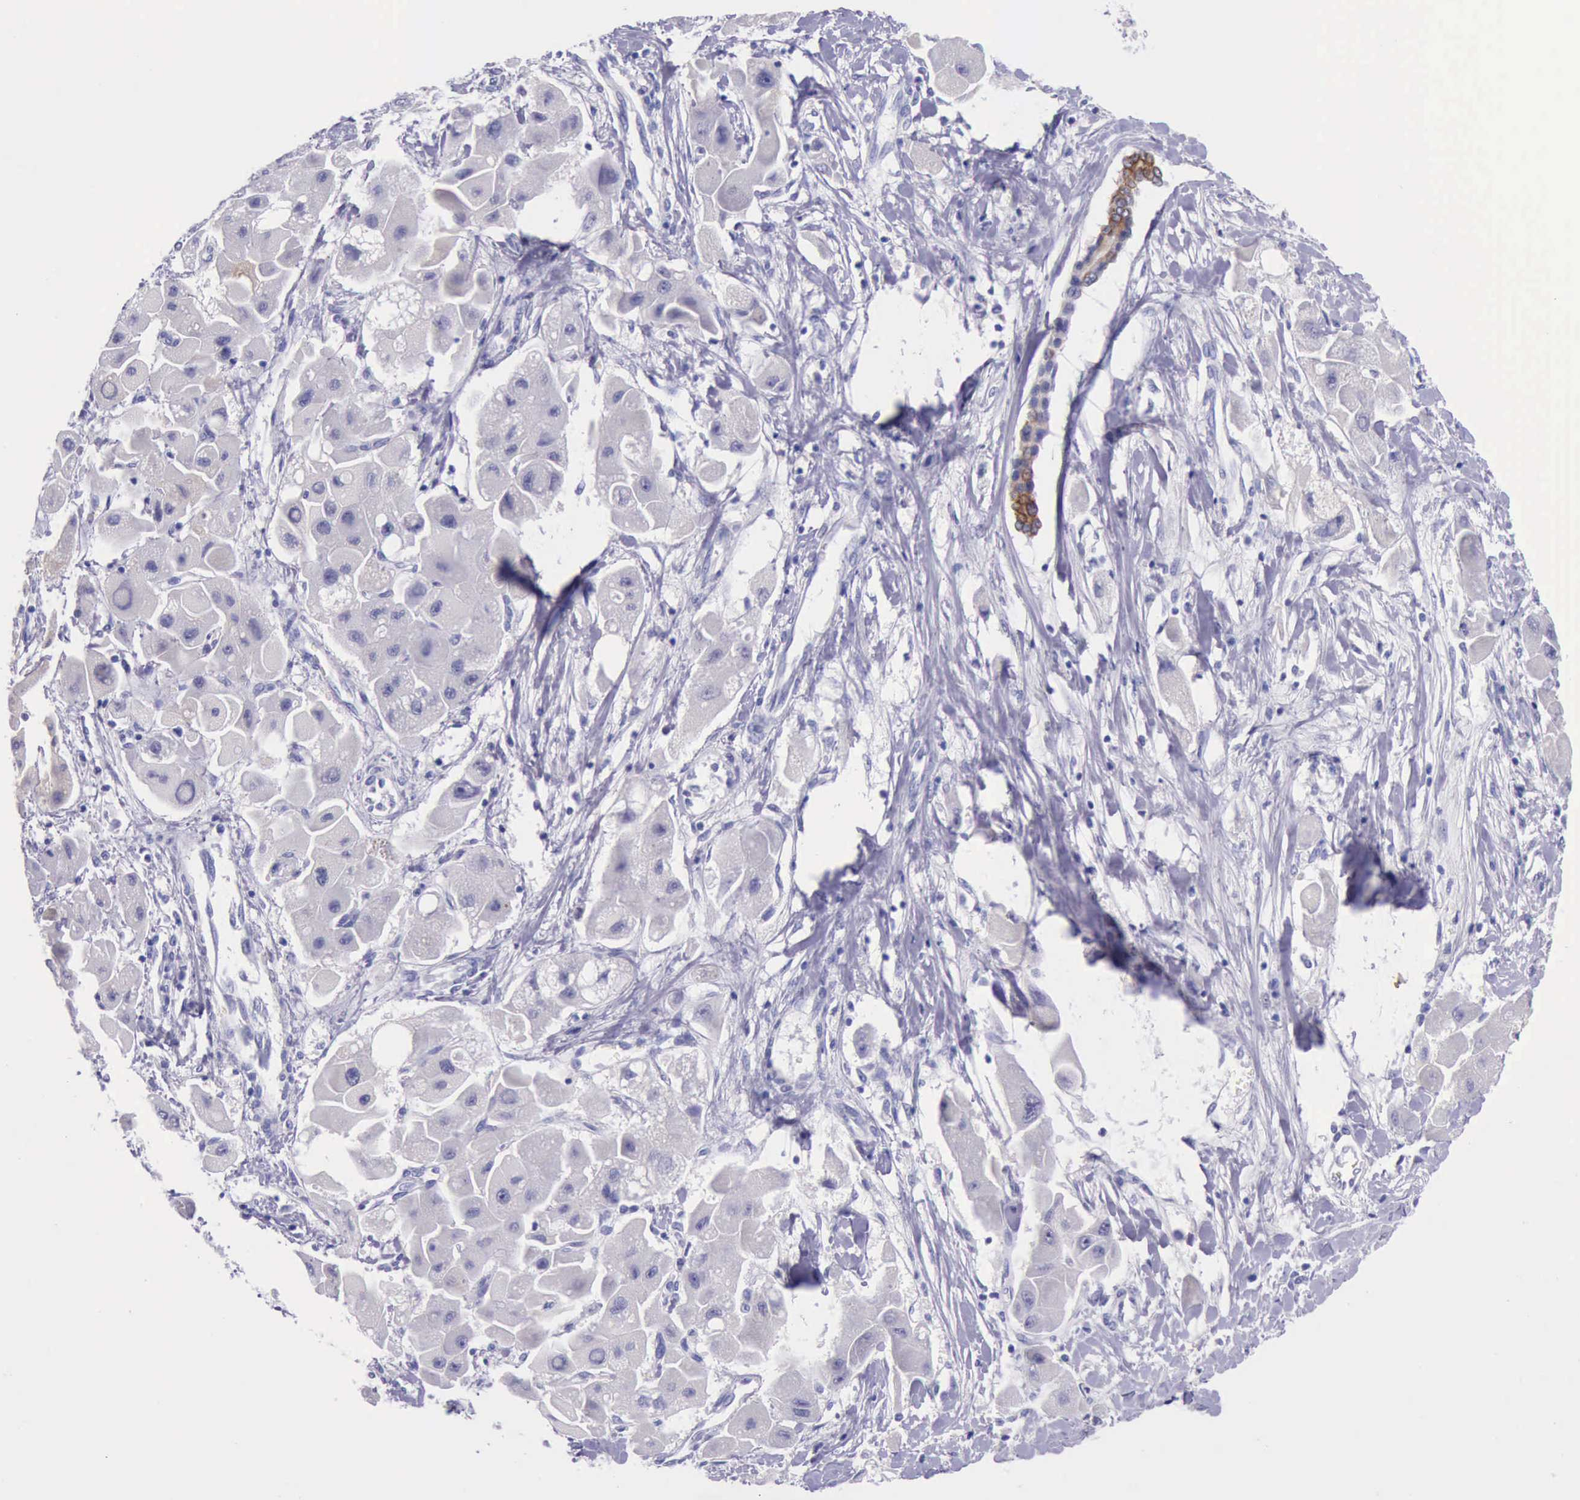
{"staining": {"intensity": "negative", "quantity": "none", "location": "none"}, "tissue": "liver cancer", "cell_type": "Tumor cells", "image_type": "cancer", "snomed": [{"axis": "morphology", "description": "Carcinoma, Hepatocellular, NOS"}, {"axis": "topography", "description": "Liver"}], "caption": "Human hepatocellular carcinoma (liver) stained for a protein using IHC displays no positivity in tumor cells.", "gene": "KRT8", "patient": {"sex": "male", "age": 24}}